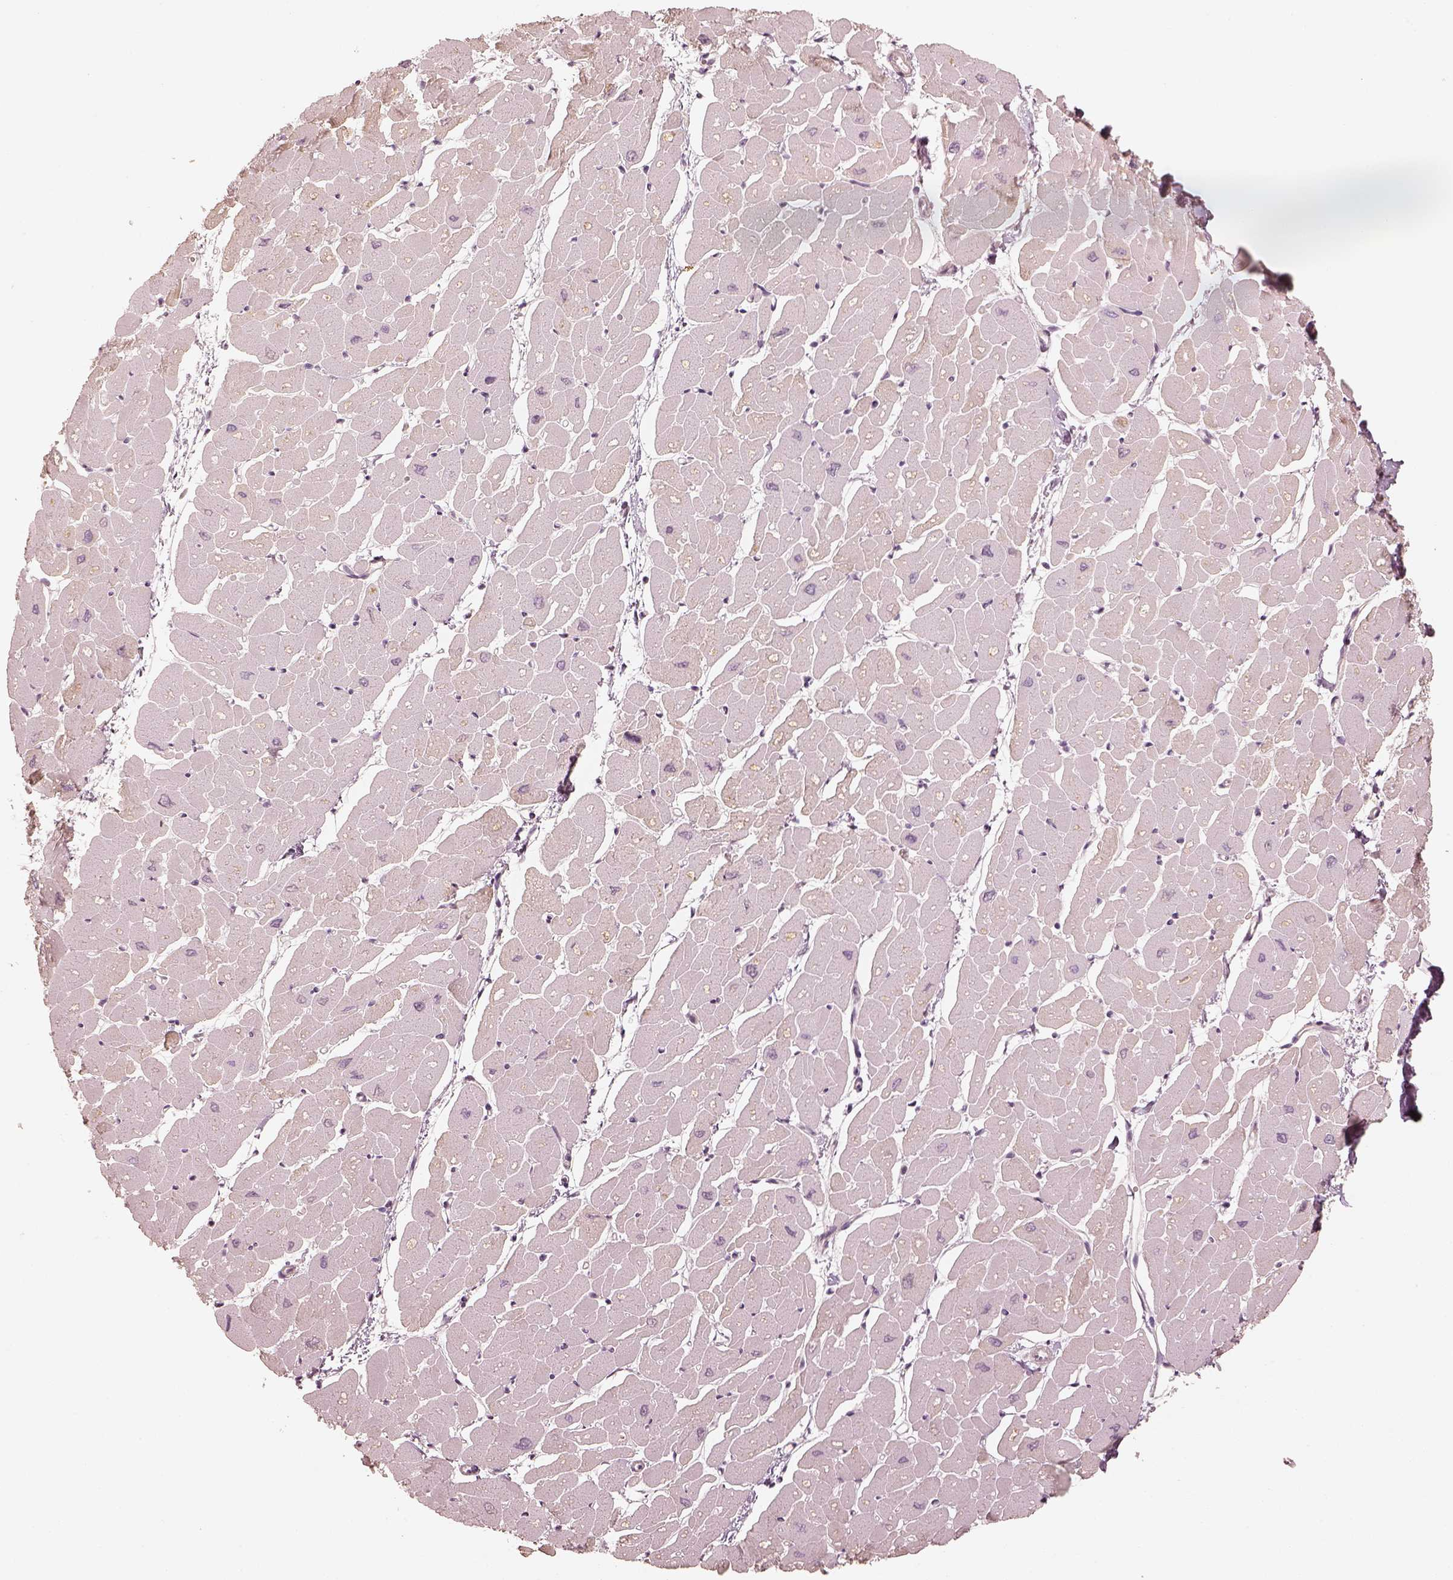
{"staining": {"intensity": "negative", "quantity": "none", "location": "none"}, "tissue": "heart muscle", "cell_type": "Cardiomyocytes", "image_type": "normal", "snomed": [{"axis": "morphology", "description": "Normal tissue, NOS"}, {"axis": "topography", "description": "Heart"}], "caption": "Immunohistochemistry of normal heart muscle exhibits no positivity in cardiomyocytes.", "gene": "GORASP2", "patient": {"sex": "male", "age": 57}}